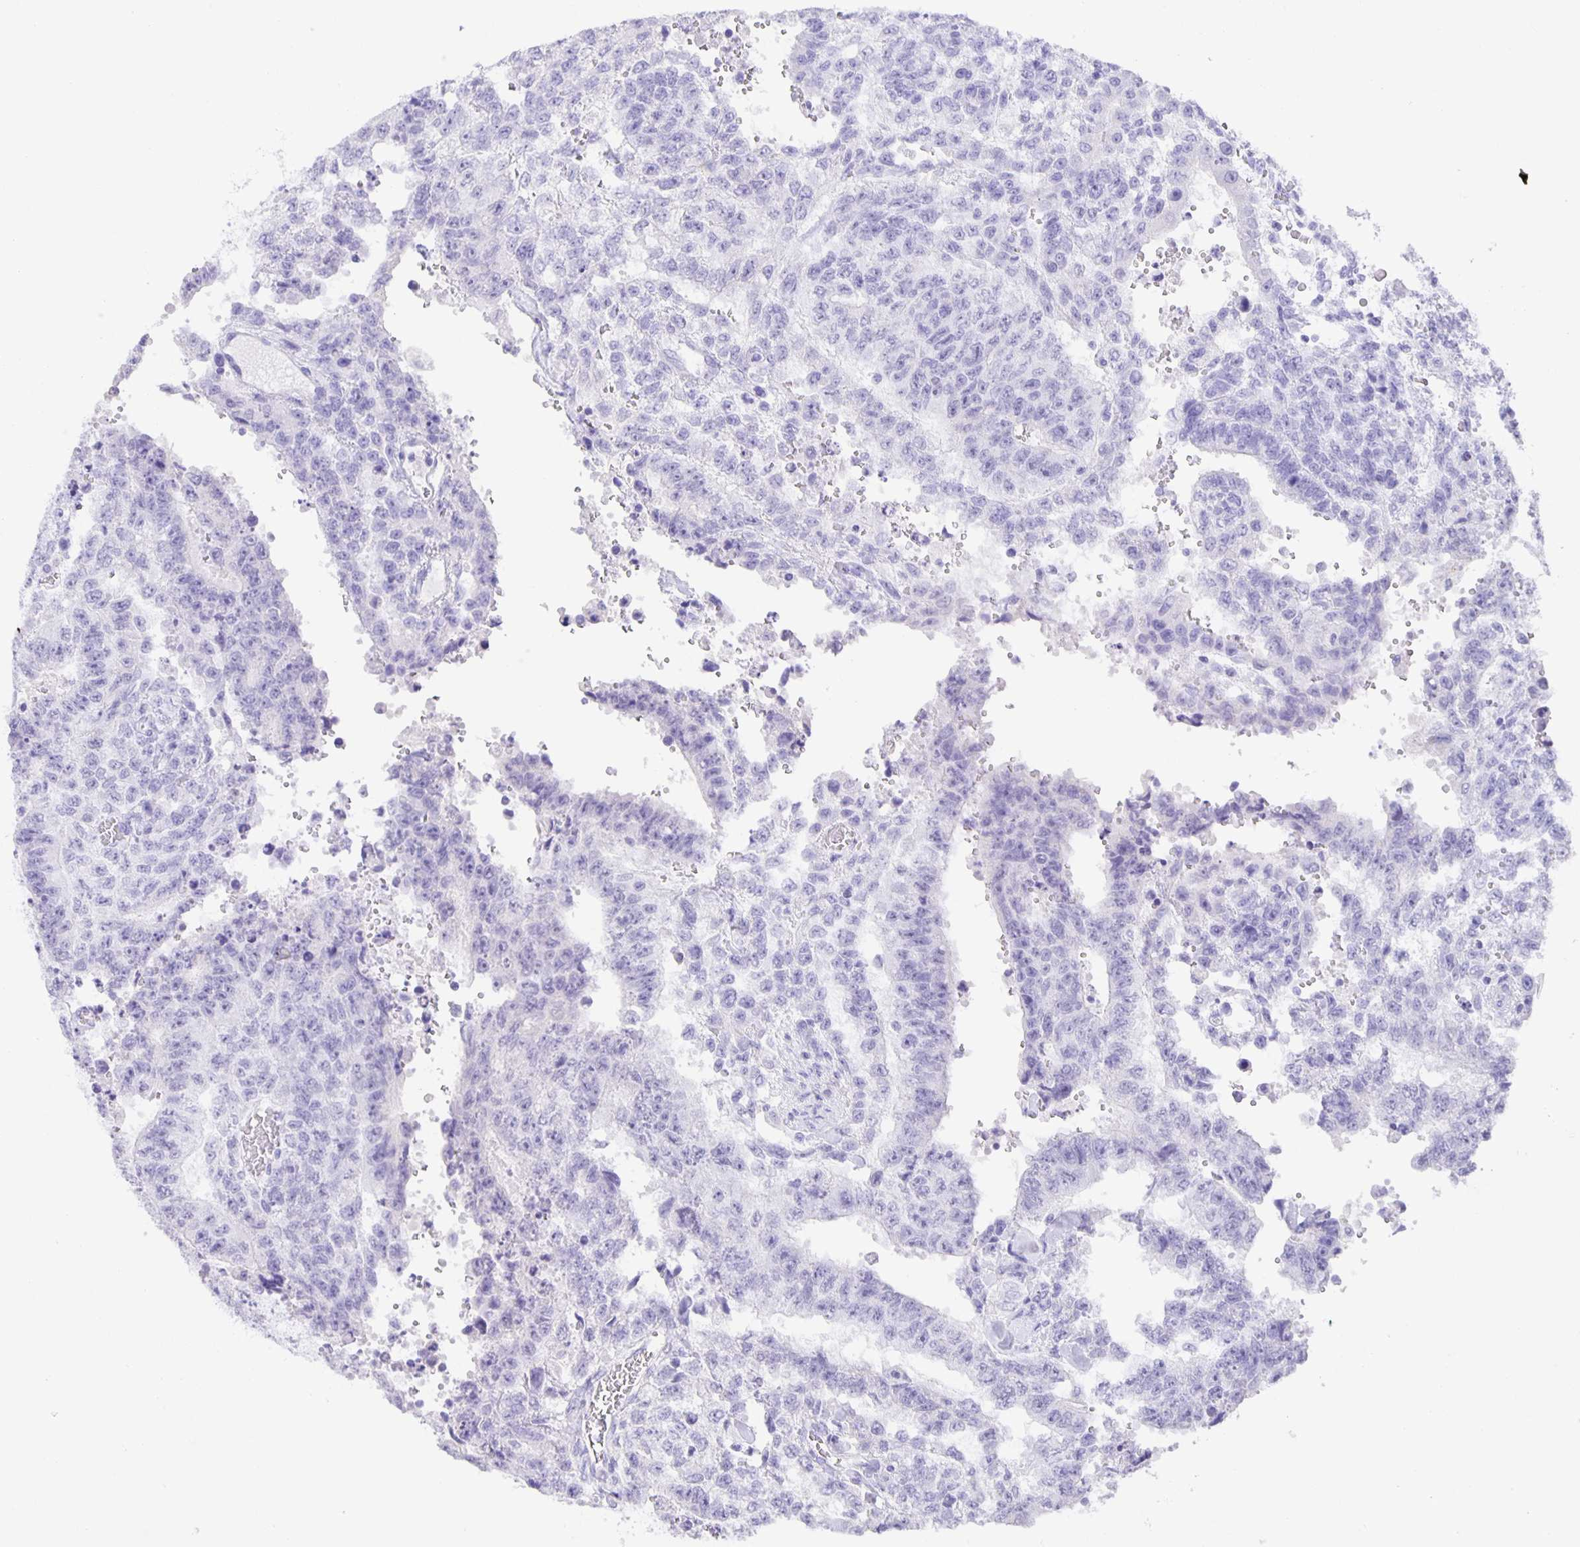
{"staining": {"intensity": "negative", "quantity": "none", "location": "none"}, "tissue": "testis cancer", "cell_type": "Tumor cells", "image_type": "cancer", "snomed": [{"axis": "morphology", "description": "Carcinoma, Embryonal, NOS"}, {"axis": "topography", "description": "Testis"}], "caption": "The histopathology image exhibits no staining of tumor cells in testis embryonal carcinoma.", "gene": "GUCA2A", "patient": {"sex": "male", "age": 24}}